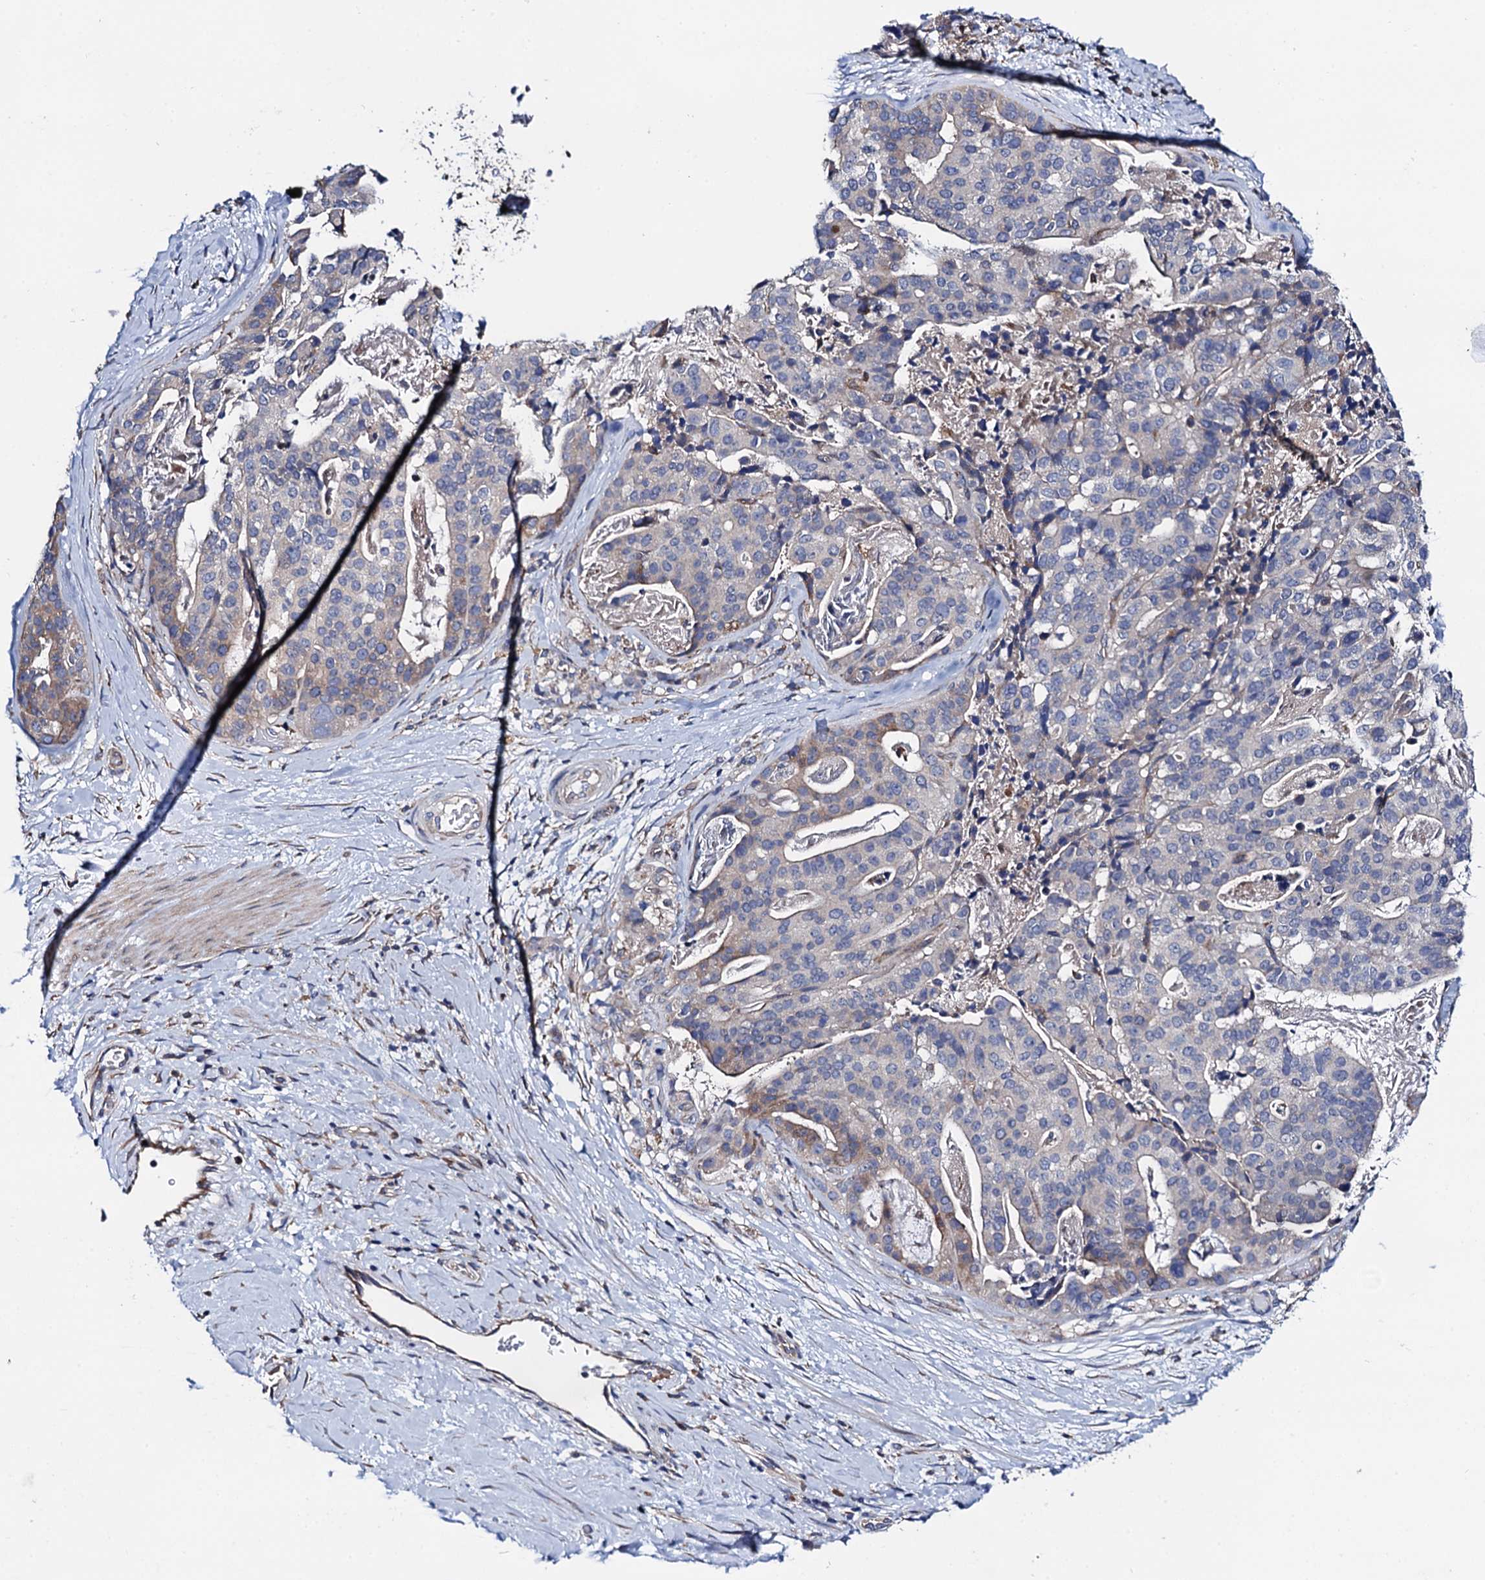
{"staining": {"intensity": "weak", "quantity": "<25%", "location": "cytoplasmic/membranous"}, "tissue": "stomach cancer", "cell_type": "Tumor cells", "image_type": "cancer", "snomed": [{"axis": "morphology", "description": "Adenocarcinoma, NOS"}, {"axis": "topography", "description": "Stomach"}], "caption": "An immunohistochemistry image of stomach cancer is shown. There is no staining in tumor cells of stomach cancer.", "gene": "PGLS", "patient": {"sex": "male", "age": 48}}